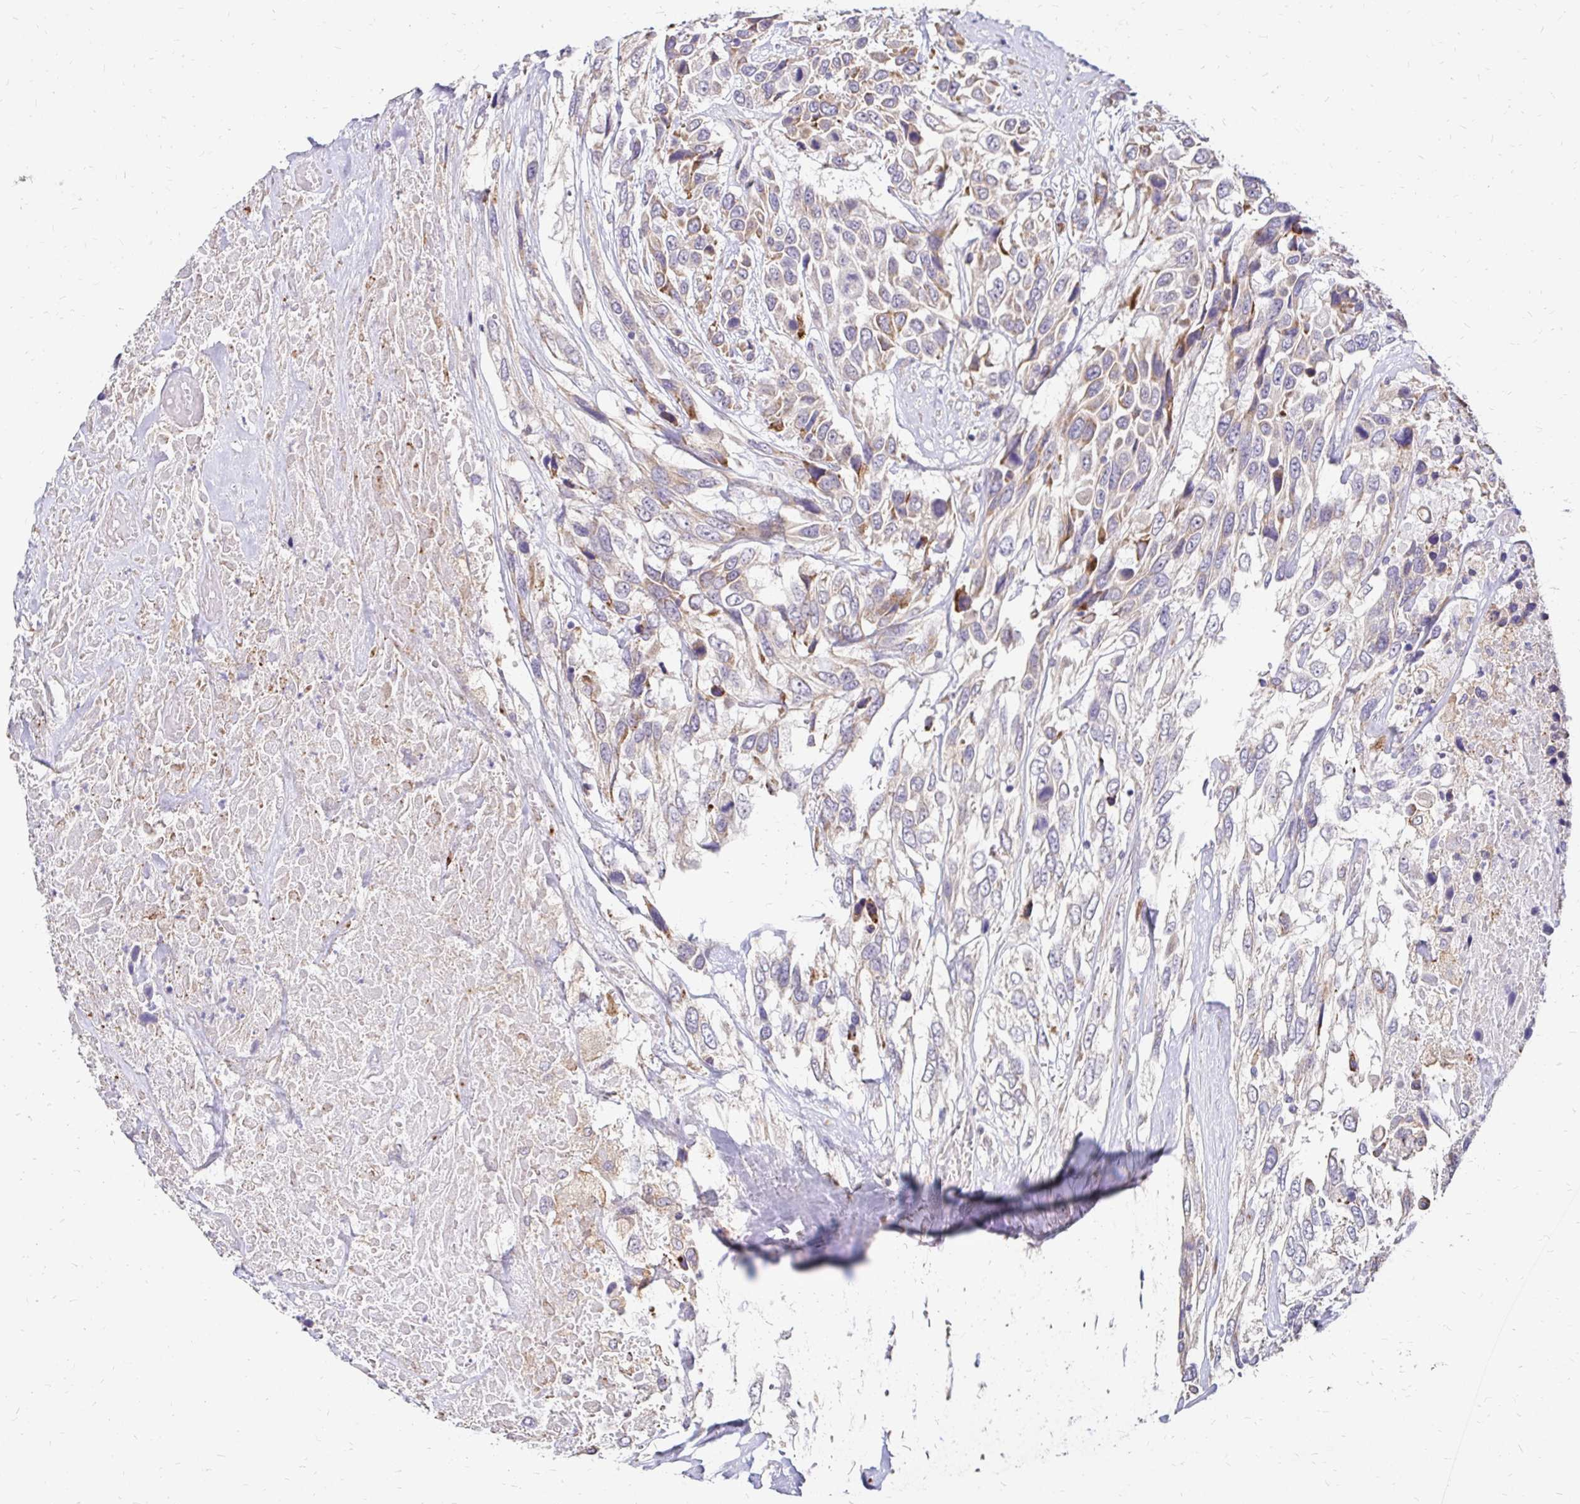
{"staining": {"intensity": "weak", "quantity": "25%-75%", "location": "cytoplasmic/membranous"}, "tissue": "urothelial cancer", "cell_type": "Tumor cells", "image_type": "cancer", "snomed": [{"axis": "morphology", "description": "Urothelial carcinoma, High grade"}, {"axis": "topography", "description": "Urinary bladder"}], "caption": "Immunohistochemistry (DAB (3,3'-diaminobenzidine)) staining of high-grade urothelial carcinoma demonstrates weak cytoplasmic/membranous protein positivity in about 25%-75% of tumor cells.", "gene": "PRIMA1", "patient": {"sex": "female", "age": 70}}